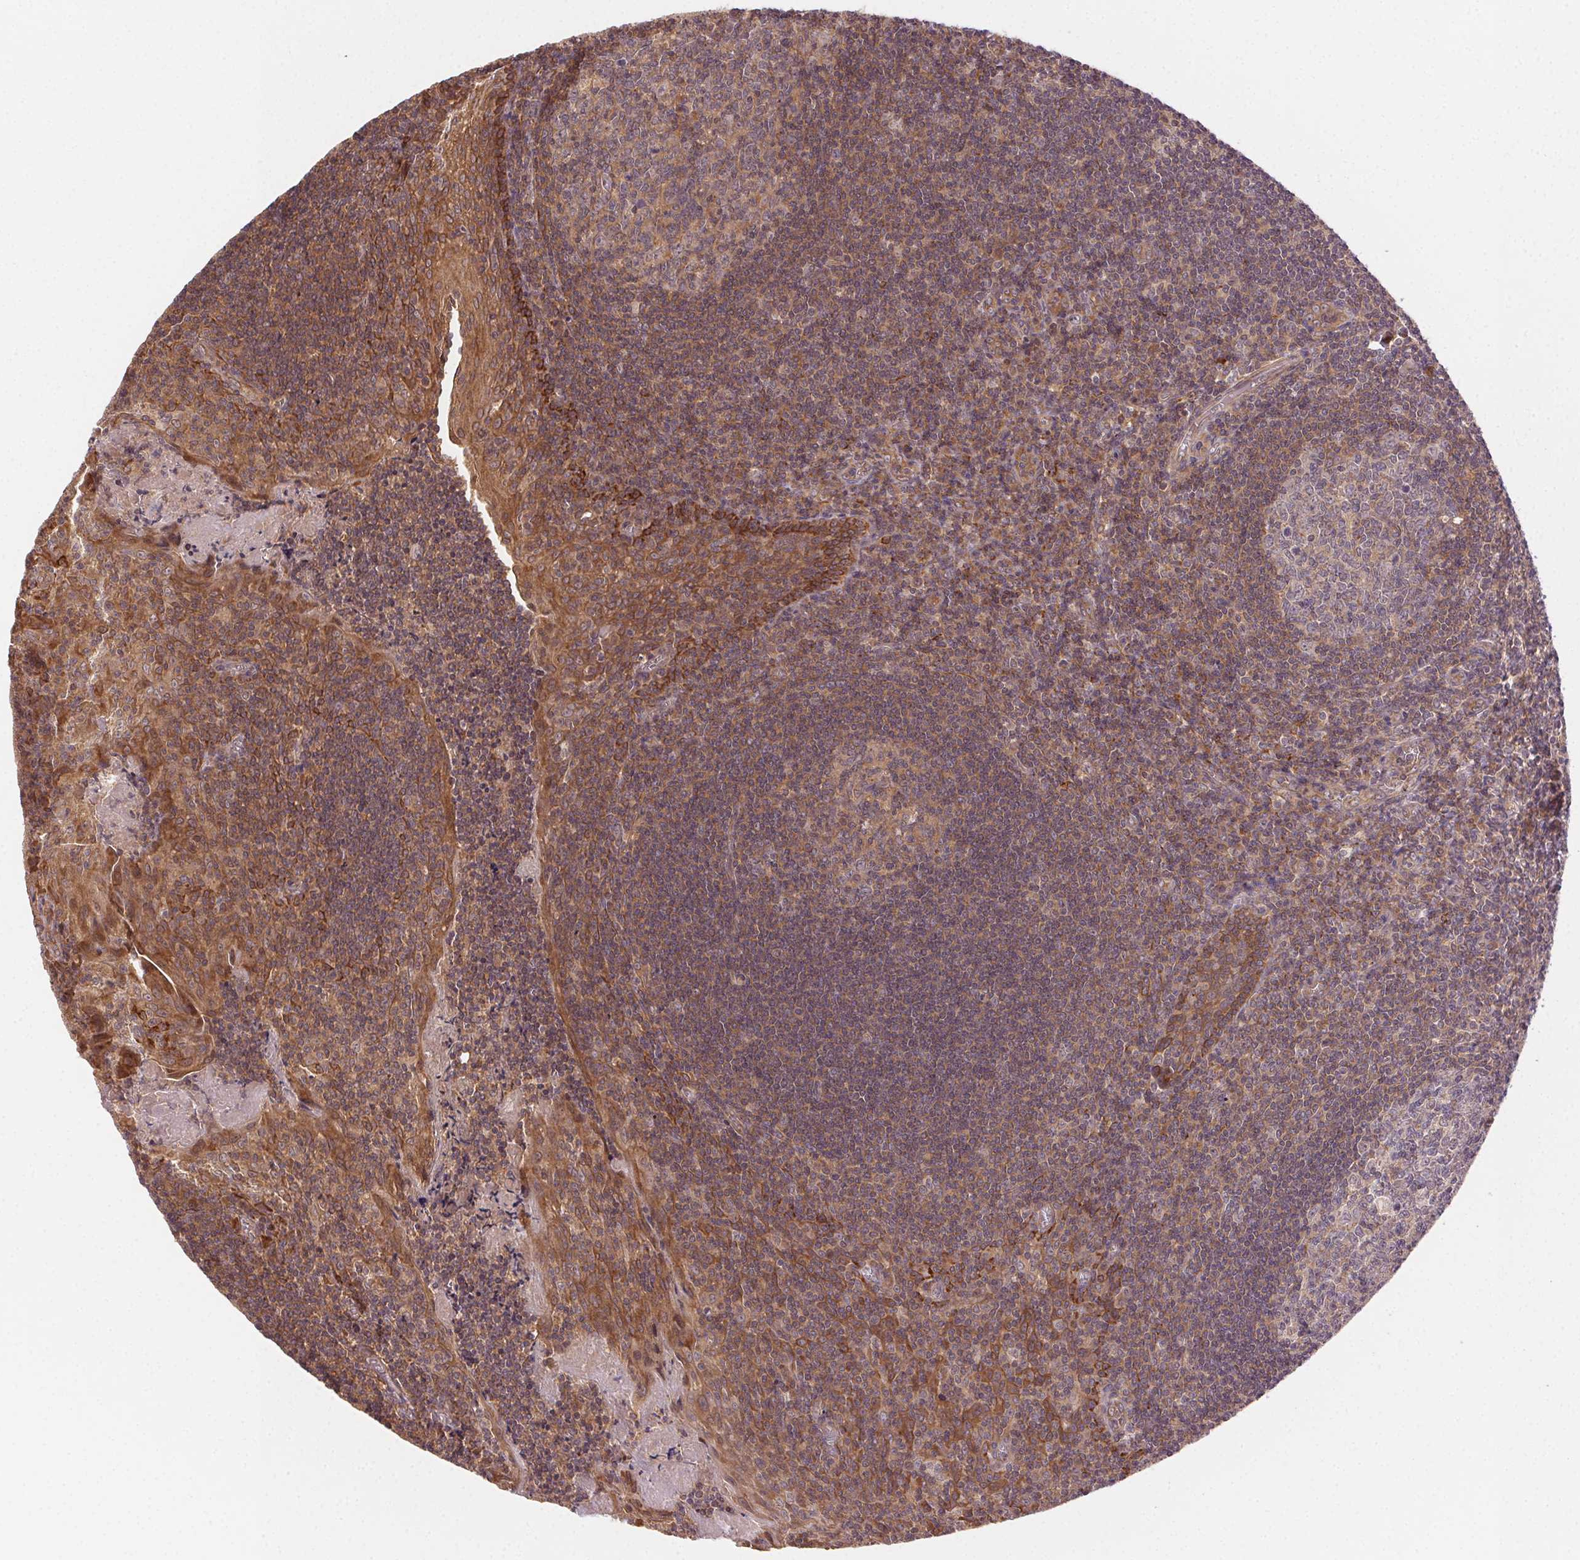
{"staining": {"intensity": "weak", "quantity": "25%-75%", "location": "cytoplasmic/membranous"}, "tissue": "tonsil", "cell_type": "Germinal center cells", "image_type": "normal", "snomed": [{"axis": "morphology", "description": "Normal tissue, NOS"}, {"axis": "morphology", "description": "Inflammation, NOS"}, {"axis": "topography", "description": "Tonsil"}], "caption": "Immunohistochemical staining of benign human tonsil exhibits 25%-75% levels of weak cytoplasmic/membranous protein positivity in about 25%-75% of germinal center cells.", "gene": "KLHL15", "patient": {"sex": "female", "age": 31}}